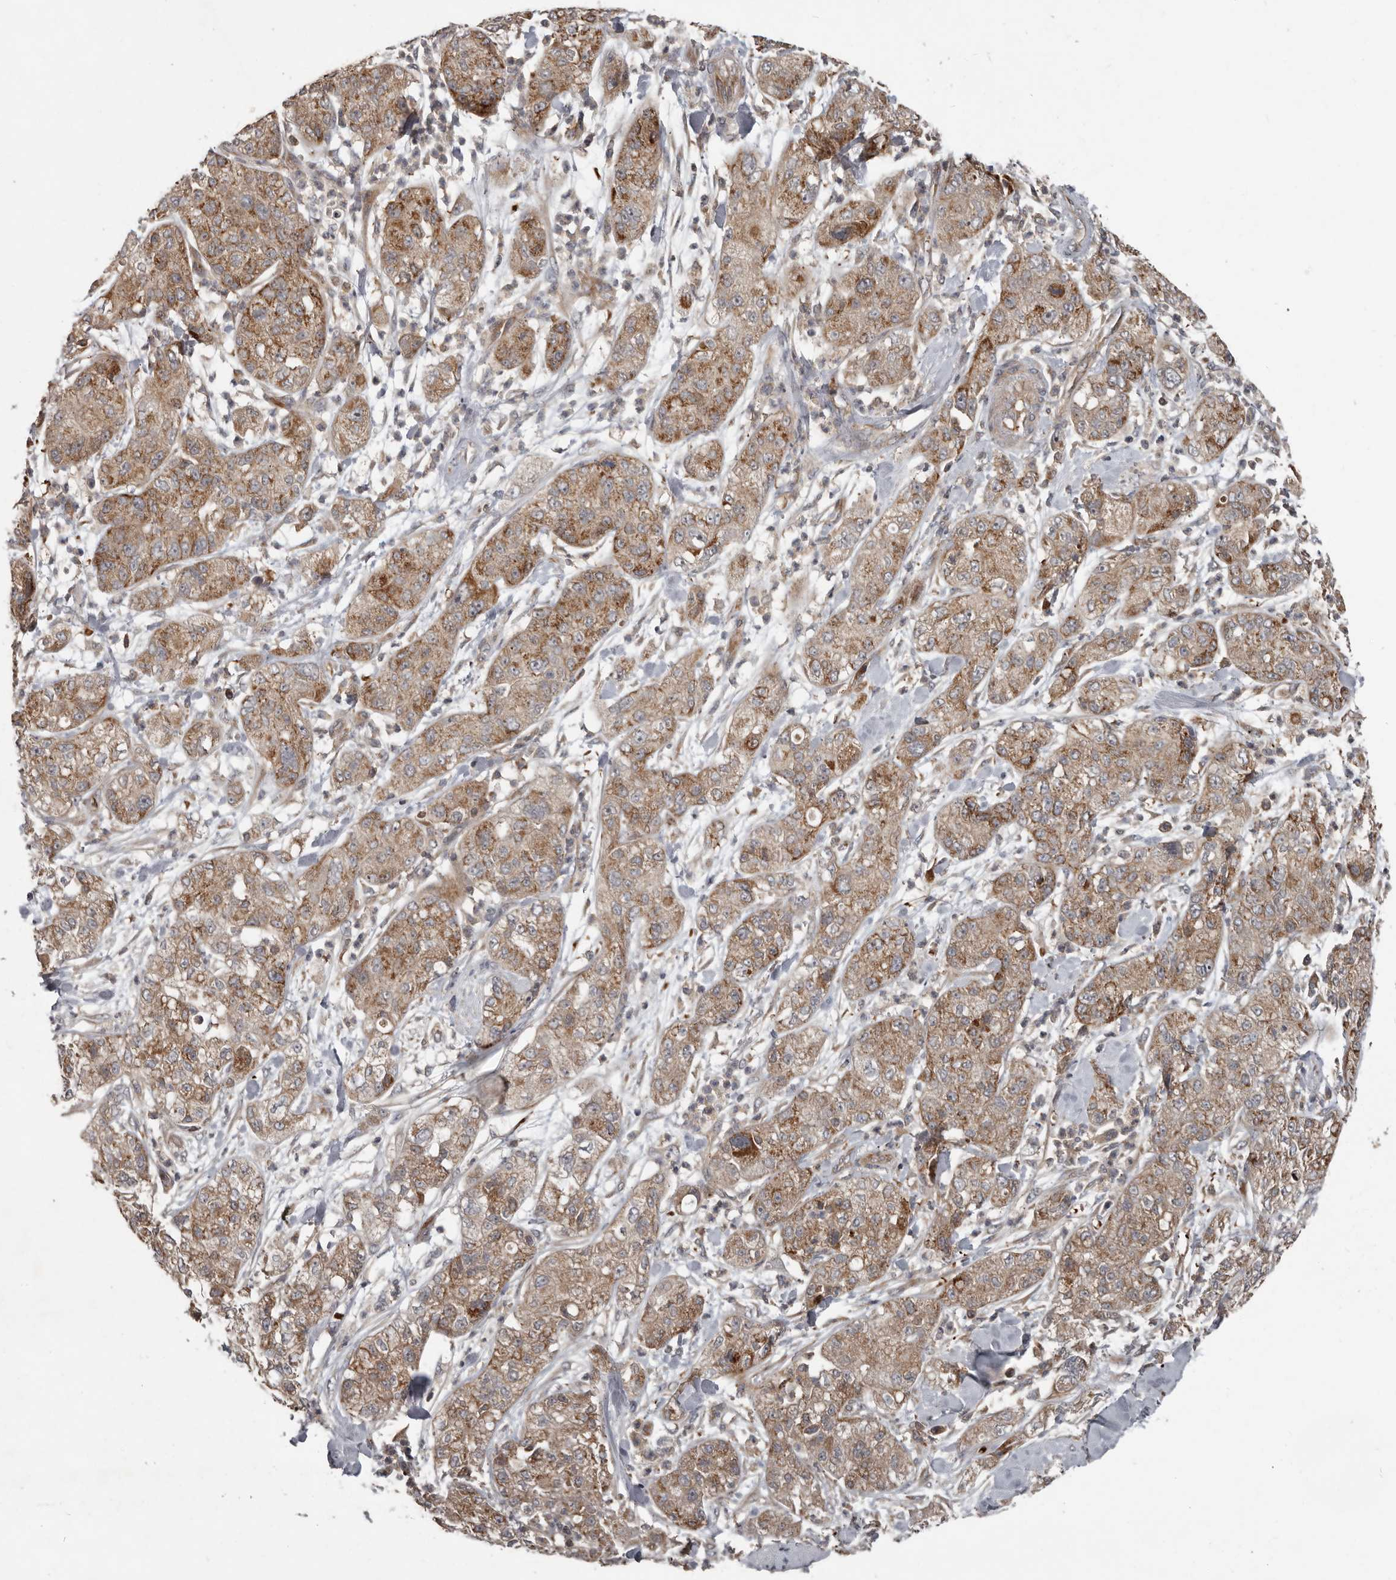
{"staining": {"intensity": "moderate", "quantity": ">75%", "location": "cytoplasmic/membranous"}, "tissue": "pancreatic cancer", "cell_type": "Tumor cells", "image_type": "cancer", "snomed": [{"axis": "morphology", "description": "Adenocarcinoma, NOS"}, {"axis": "topography", "description": "Pancreas"}], "caption": "Pancreatic cancer stained with DAB immunohistochemistry (IHC) demonstrates medium levels of moderate cytoplasmic/membranous staining in about >75% of tumor cells.", "gene": "FBXO31", "patient": {"sex": "female", "age": 78}}